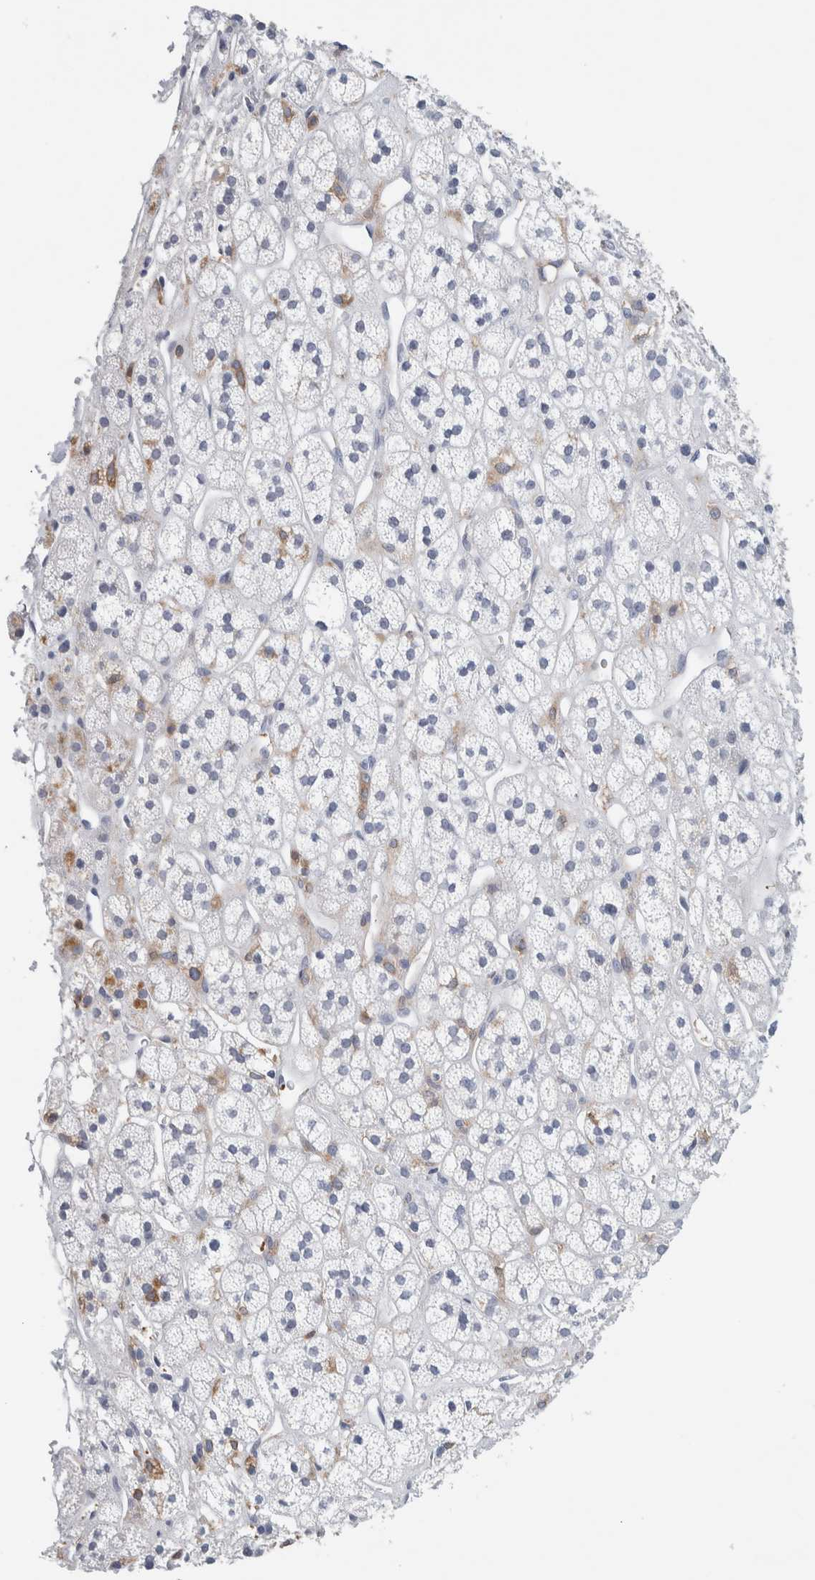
{"staining": {"intensity": "negative", "quantity": "none", "location": "none"}, "tissue": "adrenal gland", "cell_type": "Glandular cells", "image_type": "normal", "snomed": [{"axis": "morphology", "description": "Normal tissue, NOS"}, {"axis": "topography", "description": "Adrenal gland"}], "caption": "A high-resolution micrograph shows immunohistochemistry (IHC) staining of benign adrenal gland, which displays no significant positivity in glandular cells.", "gene": "NCF2", "patient": {"sex": "male", "age": 56}}